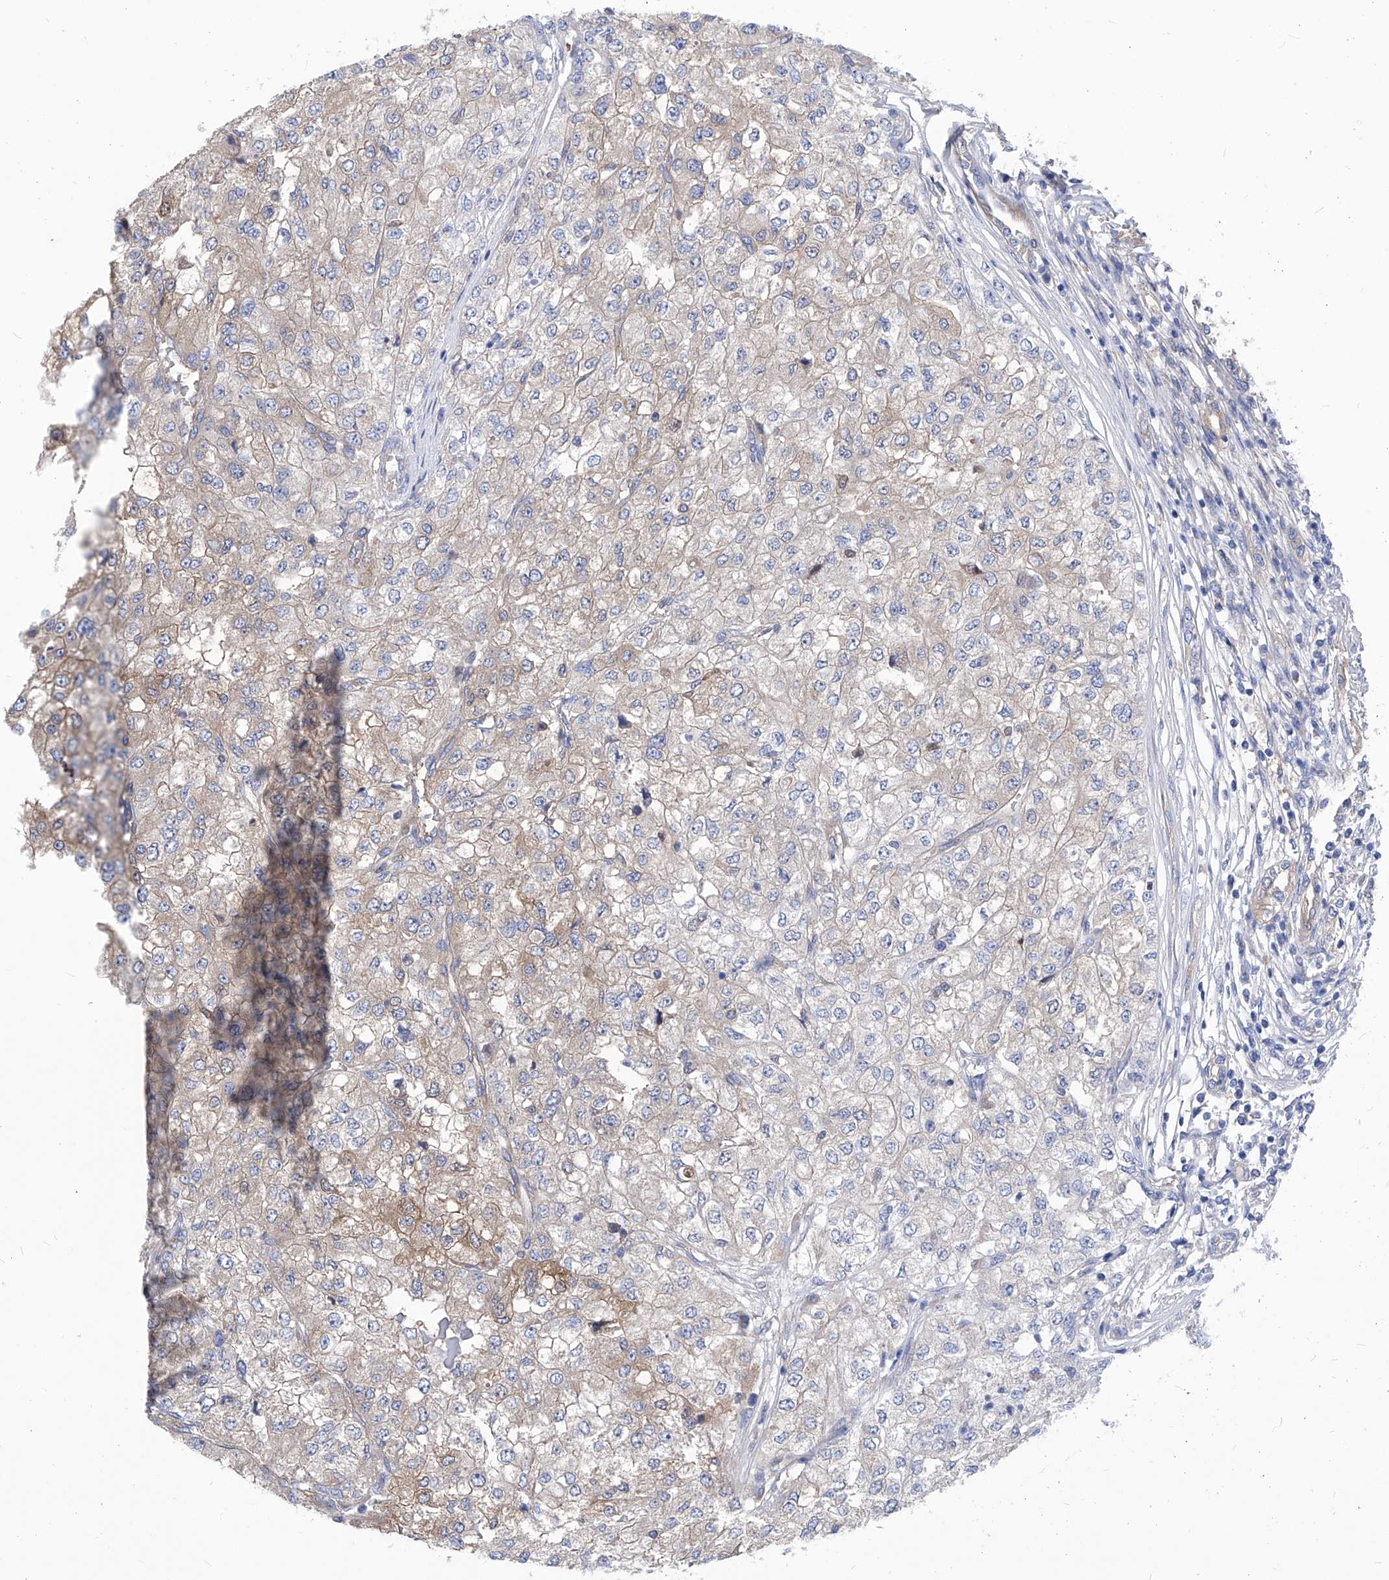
{"staining": {"intensity": "weak", "quantity": "25%-75%", "location": "cytoplasmic/membranous"}, "tissue": "renal cancer", "cell_type": "Tumor cells", "image_type": "cancer", "snomed": [{"axis": "morphology", "description": "Adenocarcinoma, NOS"}, {"axis": "topography", "description": "Kidney"}], "caption": "Immunohistochemical staining of adenocarcinoma (renal) displays low levels of weak cytoplasmic/membranous positivity in about 25%-75% of tumor cells.", "gene": "XPNPEP1", "patient": {"sex": "female", "age": 54}}